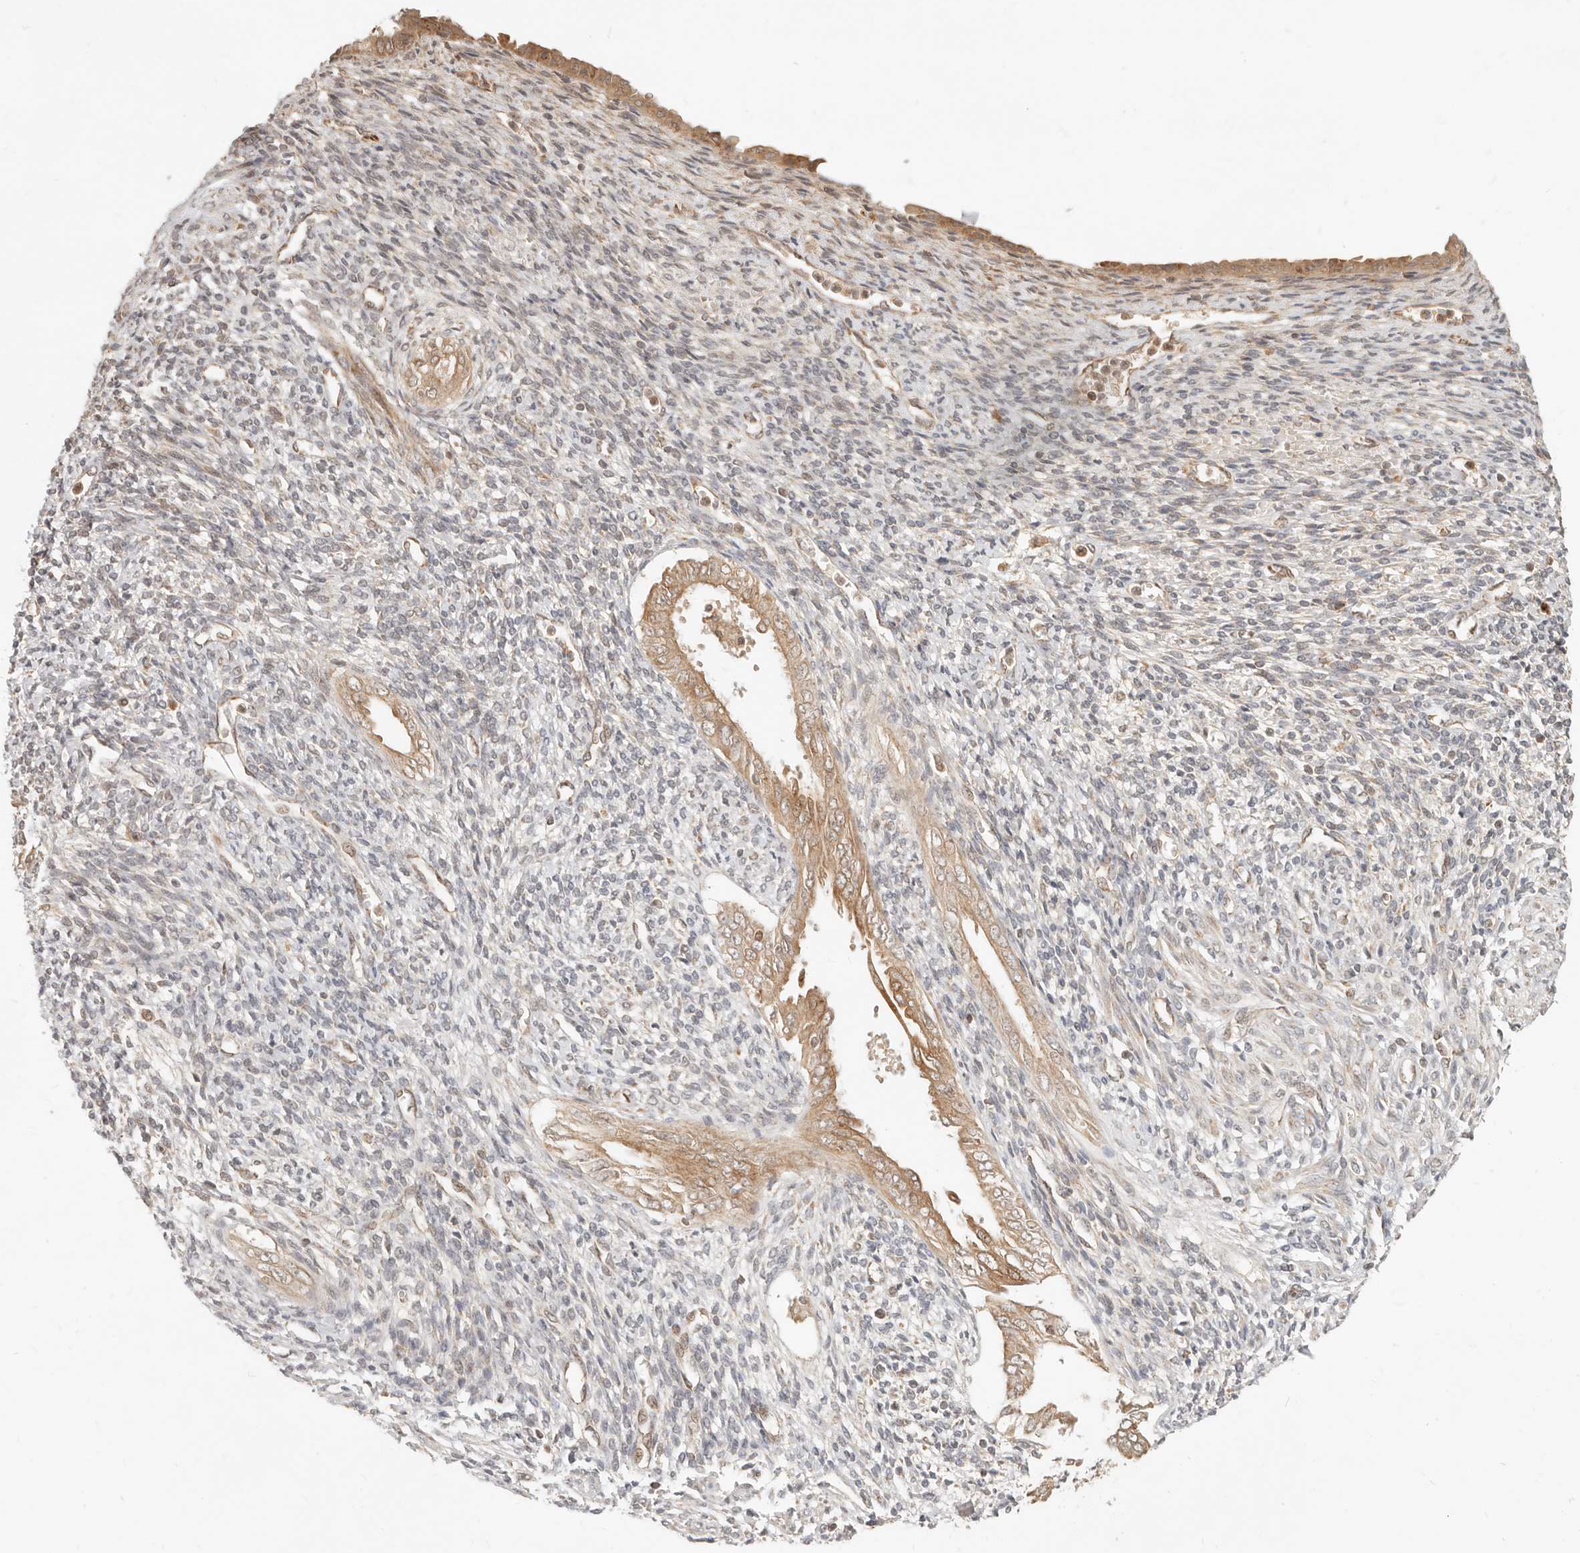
{"staining": {"intensity": "negative", "quantity": "none", "location": "none"}, "tissue": "endometrium", "cell_type": "Cells in endometrial stroma", "image_type": "normal", "snomed": [{"axis": "morphology", "description": "Normal tissue, NOS"}, {"axis": "topography", "description": "Endometrium"}], "caption": "Cells in endometrial stroma show no significant expression in normal endometrium. Brightfield microscopy of IHC stained with DAB (brown) and hematoxylin (blue), captured at high magnification.", "gene": "BAALC", "patient": {"sex": "female", "age": 66}}